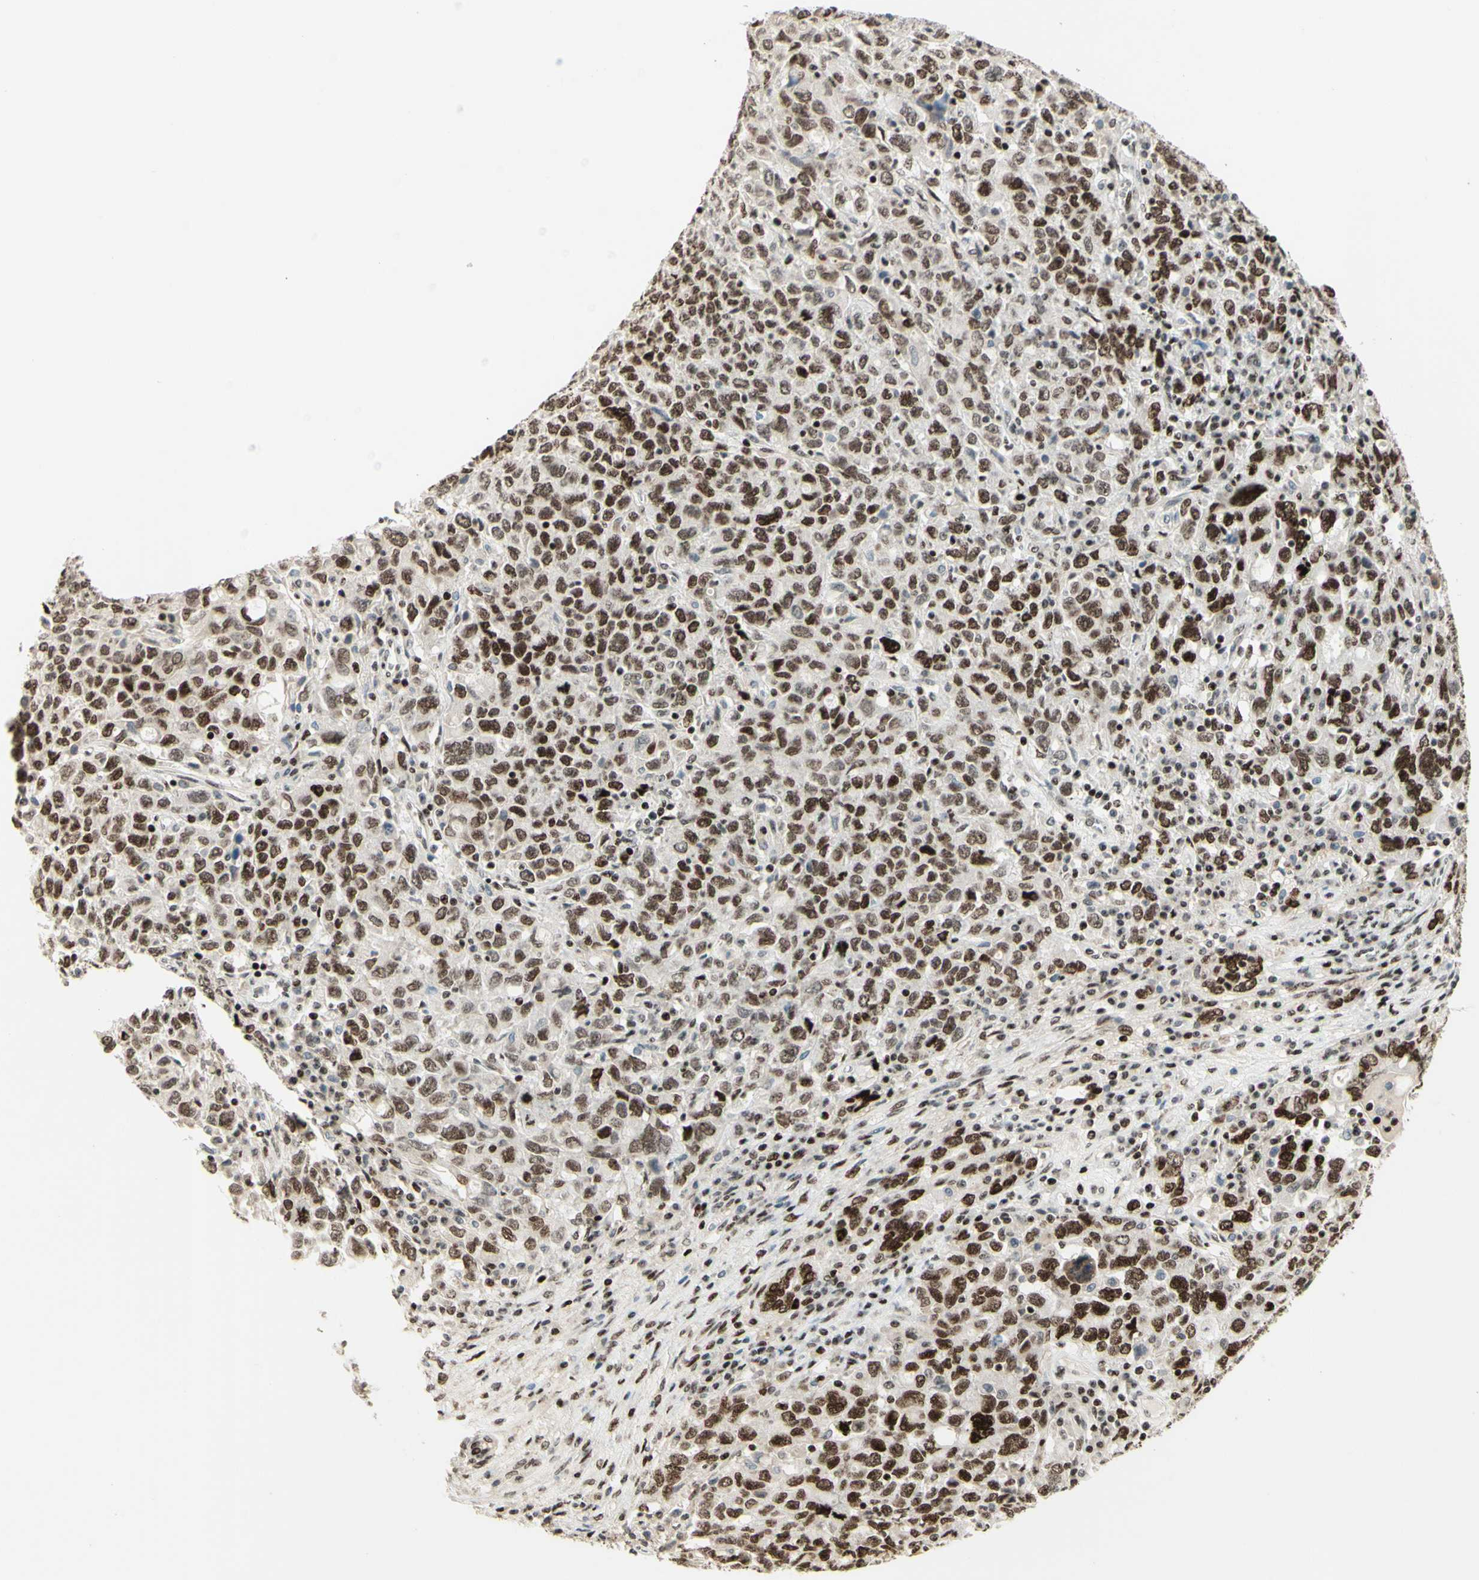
{"staining": {"intensity": "strong", "quantity": "25%-75%", "location": "nuclear"}, "tissue": "ovarian cancer", "cell_type": "Tumor cells", "image_type": "cancer", "snomed": [{"axis": "morphology", "description": "Carcinoma, endometroid"}, {"axis": "topography", "description": "Ovary"}], "caption": "Protein expression analysis of ovarian endometroid carcinoma exhibits strong nuclear expression in approximately 25%-75% of tumor cells.", "gene": "CDKL5", "patient": {"sex": "female", "age": 62}}